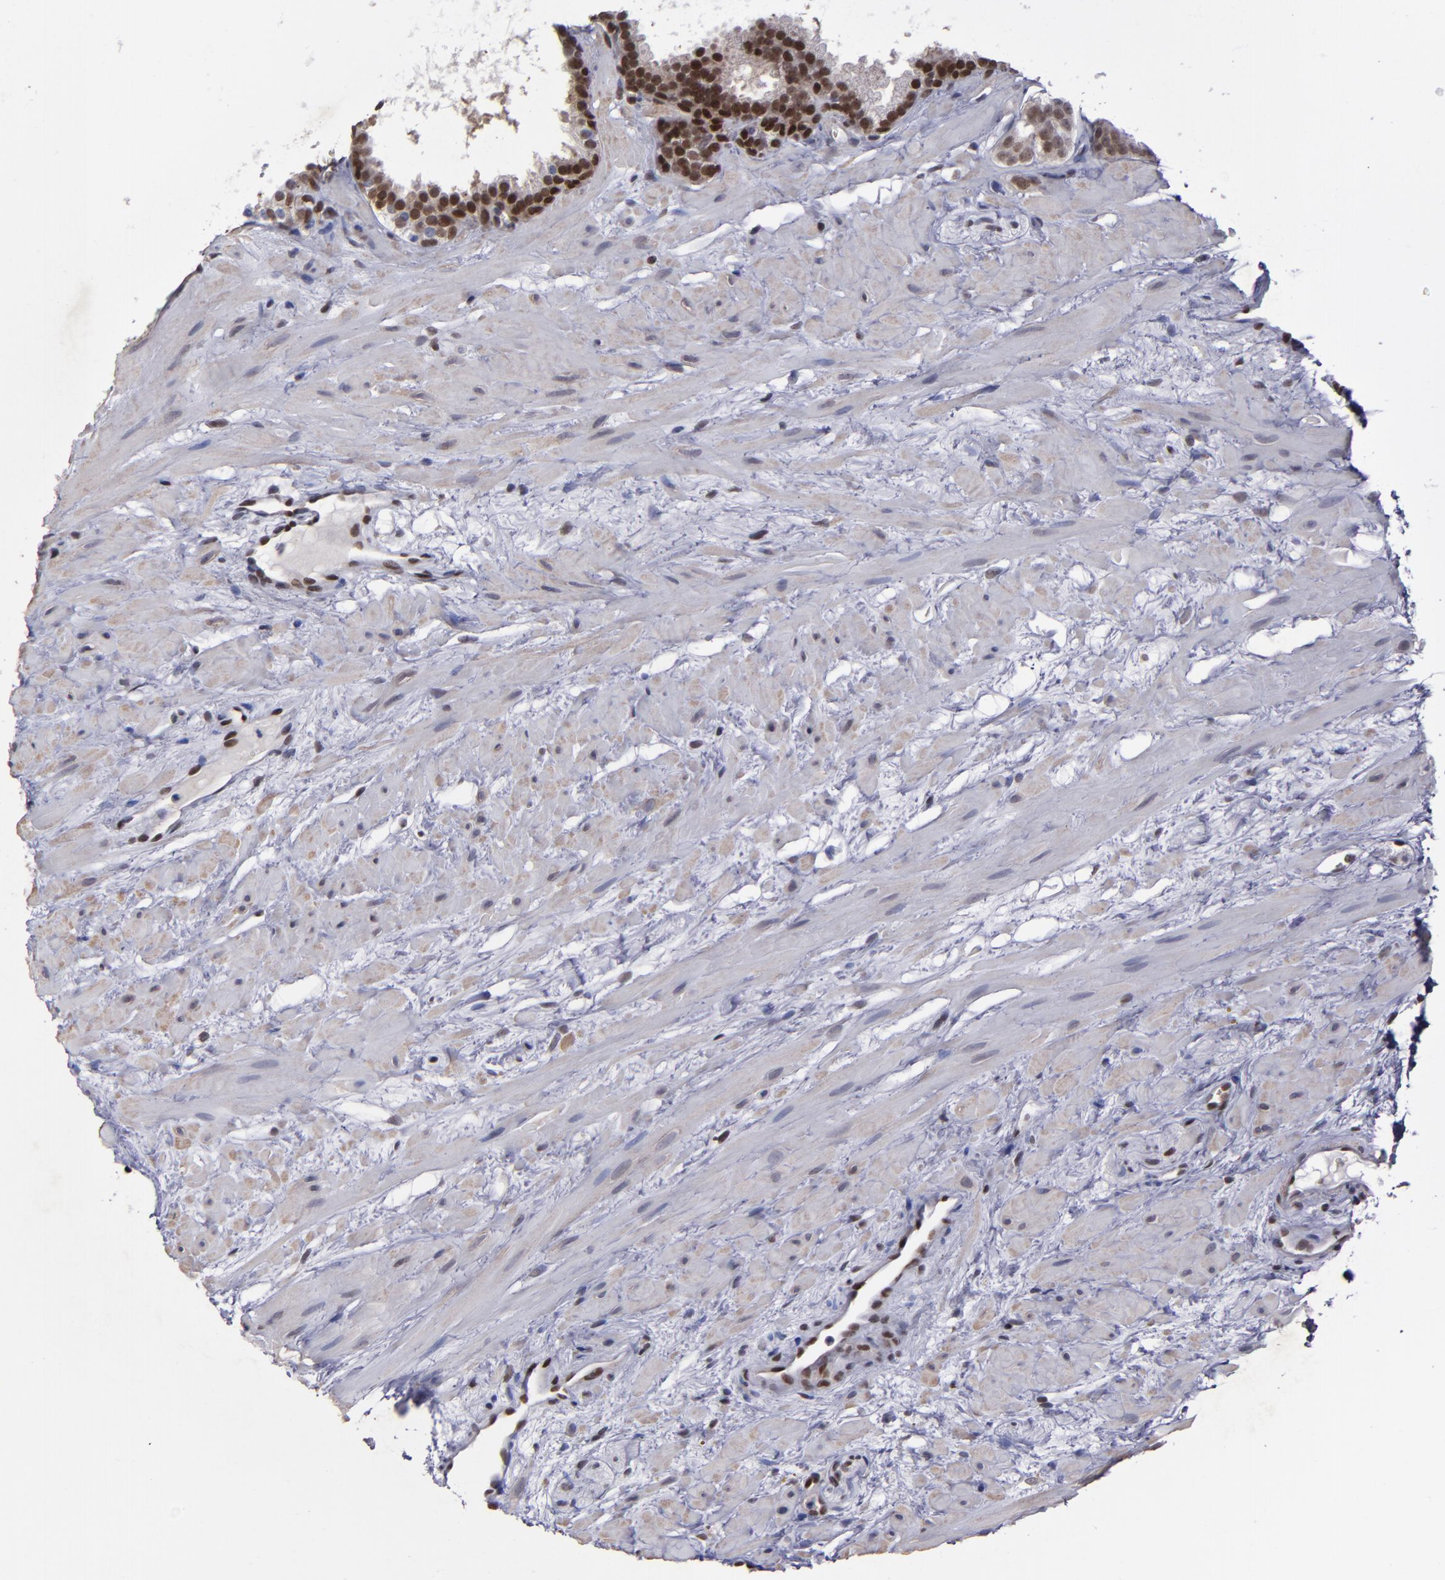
{"staining": {"intensity": "strong", "quantity": ">75%", "location": "cytoplasmic/membranous,nuclear"}, "tissue": "prostate cancer", "cell_type": "Tumor cells", "image_type": "cancer", "snomed": [{"axis": "morphology", "description": "Adenocarcinoma, Low grade"}, {"axis": "topography", "description": "Prostate"}], "caption": "Adenocarcinoma (low-grade) (prostate) stained with DAB (3,3'-diaminobenzidine) immunohistochemistry (IHC) exhibits high levels of strong cytoplasmic/membranous and nuclear staining in approximately >75% of tumor cells. (Stains: DAB in brown, nuclei in blue, Microscopy: brightfield microscopy at high magnification).", "gene": "MGMT", "patient": {"sex": "male", "age": 57}}